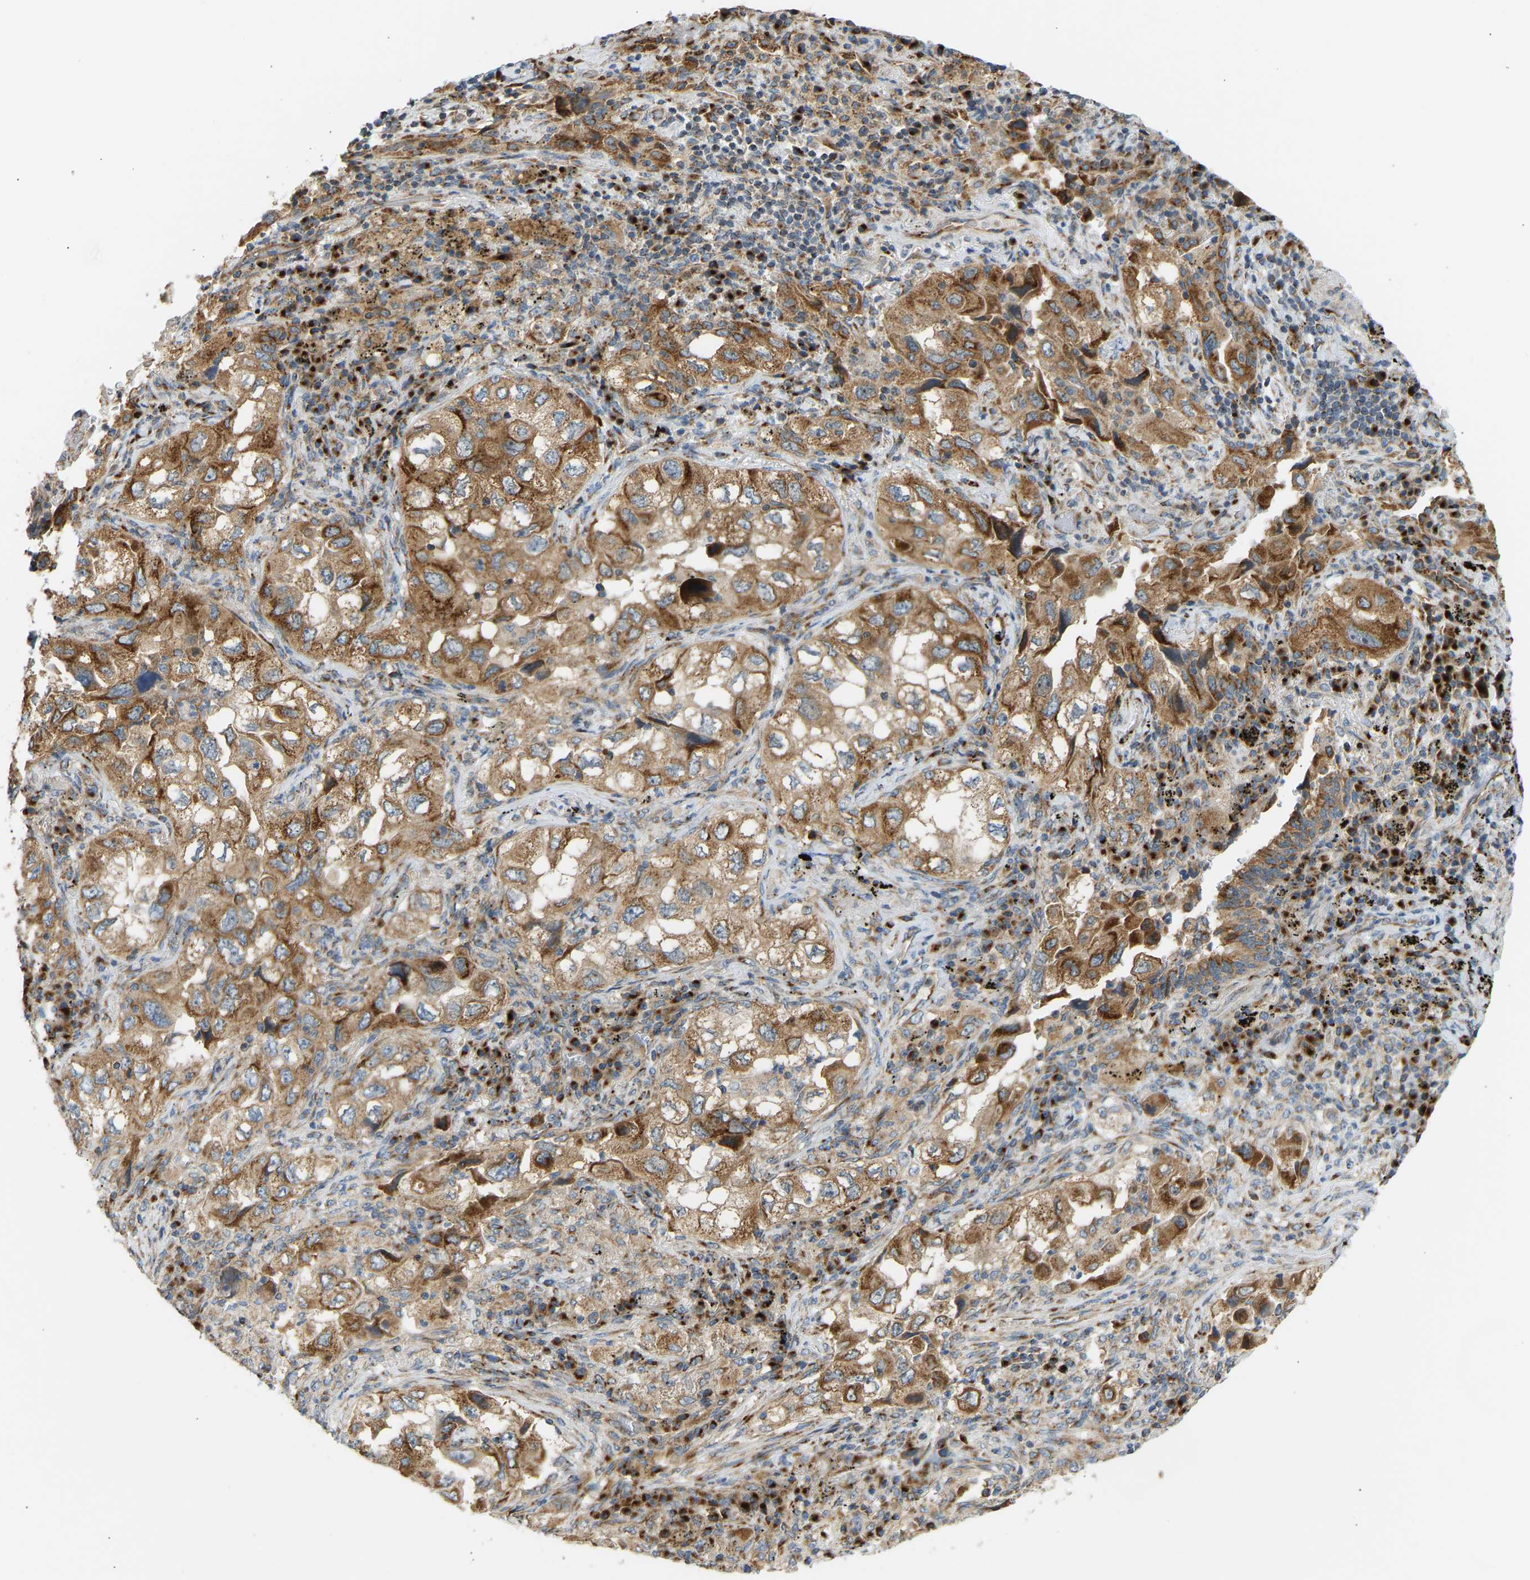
{"staining": {"intensity": "moderate", "quantity": ">75%", "location": "cytoplasmic/membranous"}, "tissue": "lung cancer", "cell_type": "Tumor cells", "image_type": "cancer", "snomed": [{"axis": "morphology", "description": "Adenocarcinoma, NOS"}, {"axis": "topography", "description": "Lung"}], "caption": "This micrograph demonstrates immunohistochemistry staining of lung cancer (adenocarcinoma), with medium moderate cytoplasmic/membranous staining in about >75% of tumor cells.", "gene": "YIPF2", "patient": {"sex": "male", "age": 64}}